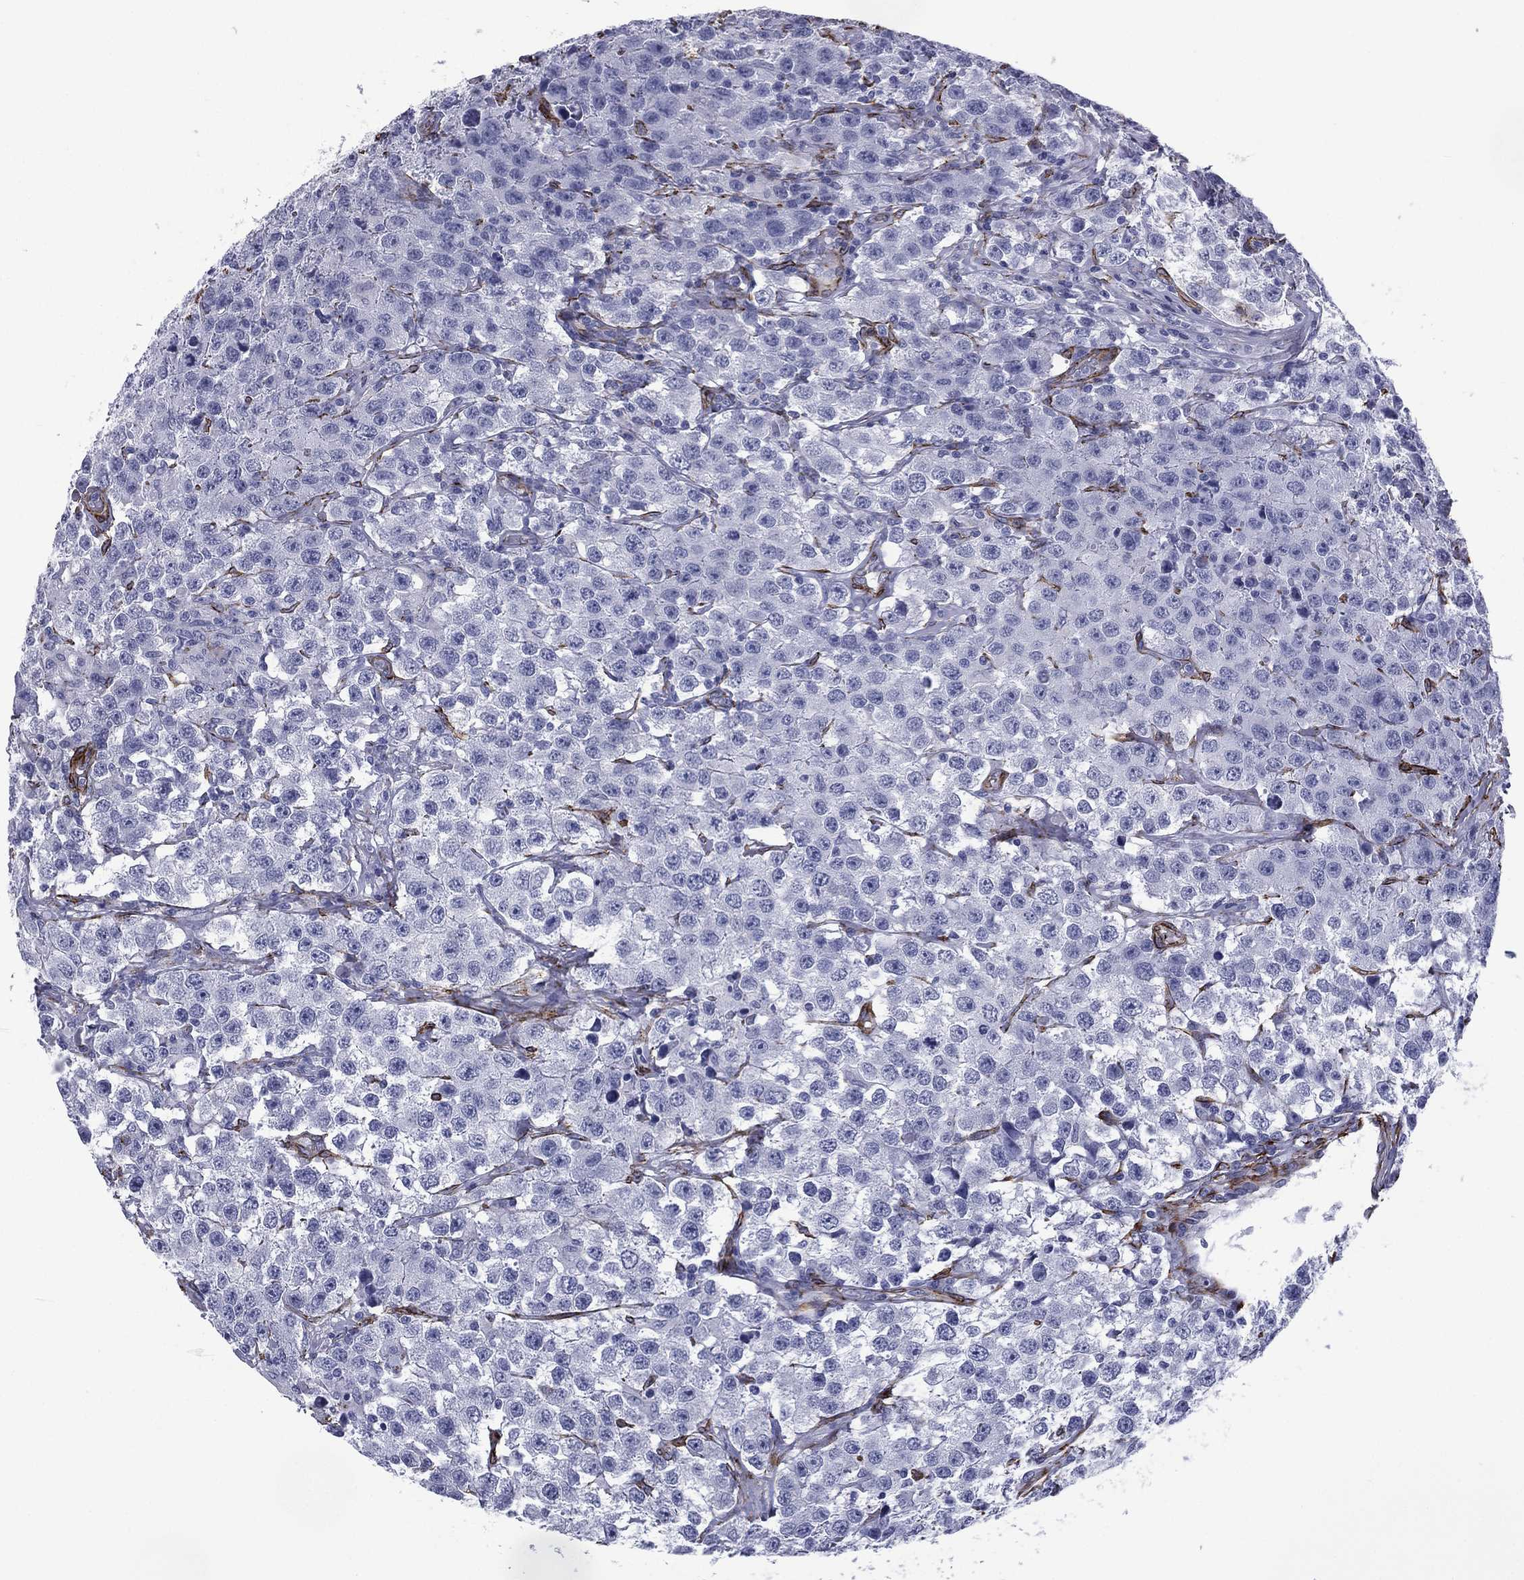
{"staining": {"intensity": "negative", "quantity": "none", "location": "none"}, "tissue": "testis cancer", "cell_type": "Tumor cells", "image_type": "cancer", "snomed": [{"axis": "morphology", "description": "Seminoma, NOS"}, {"axis": "topography", "description": "Testis"}], "caption": "Micrograph shows no significant protein staining in tumor cells of testis cancer. Brightfield microscopy of IHC stained with DAB (brown) and hematoxylin (blue), captured at high magnification.", "gene": "CAVIN3", "patient": {"sex": "male", "age": 52}}